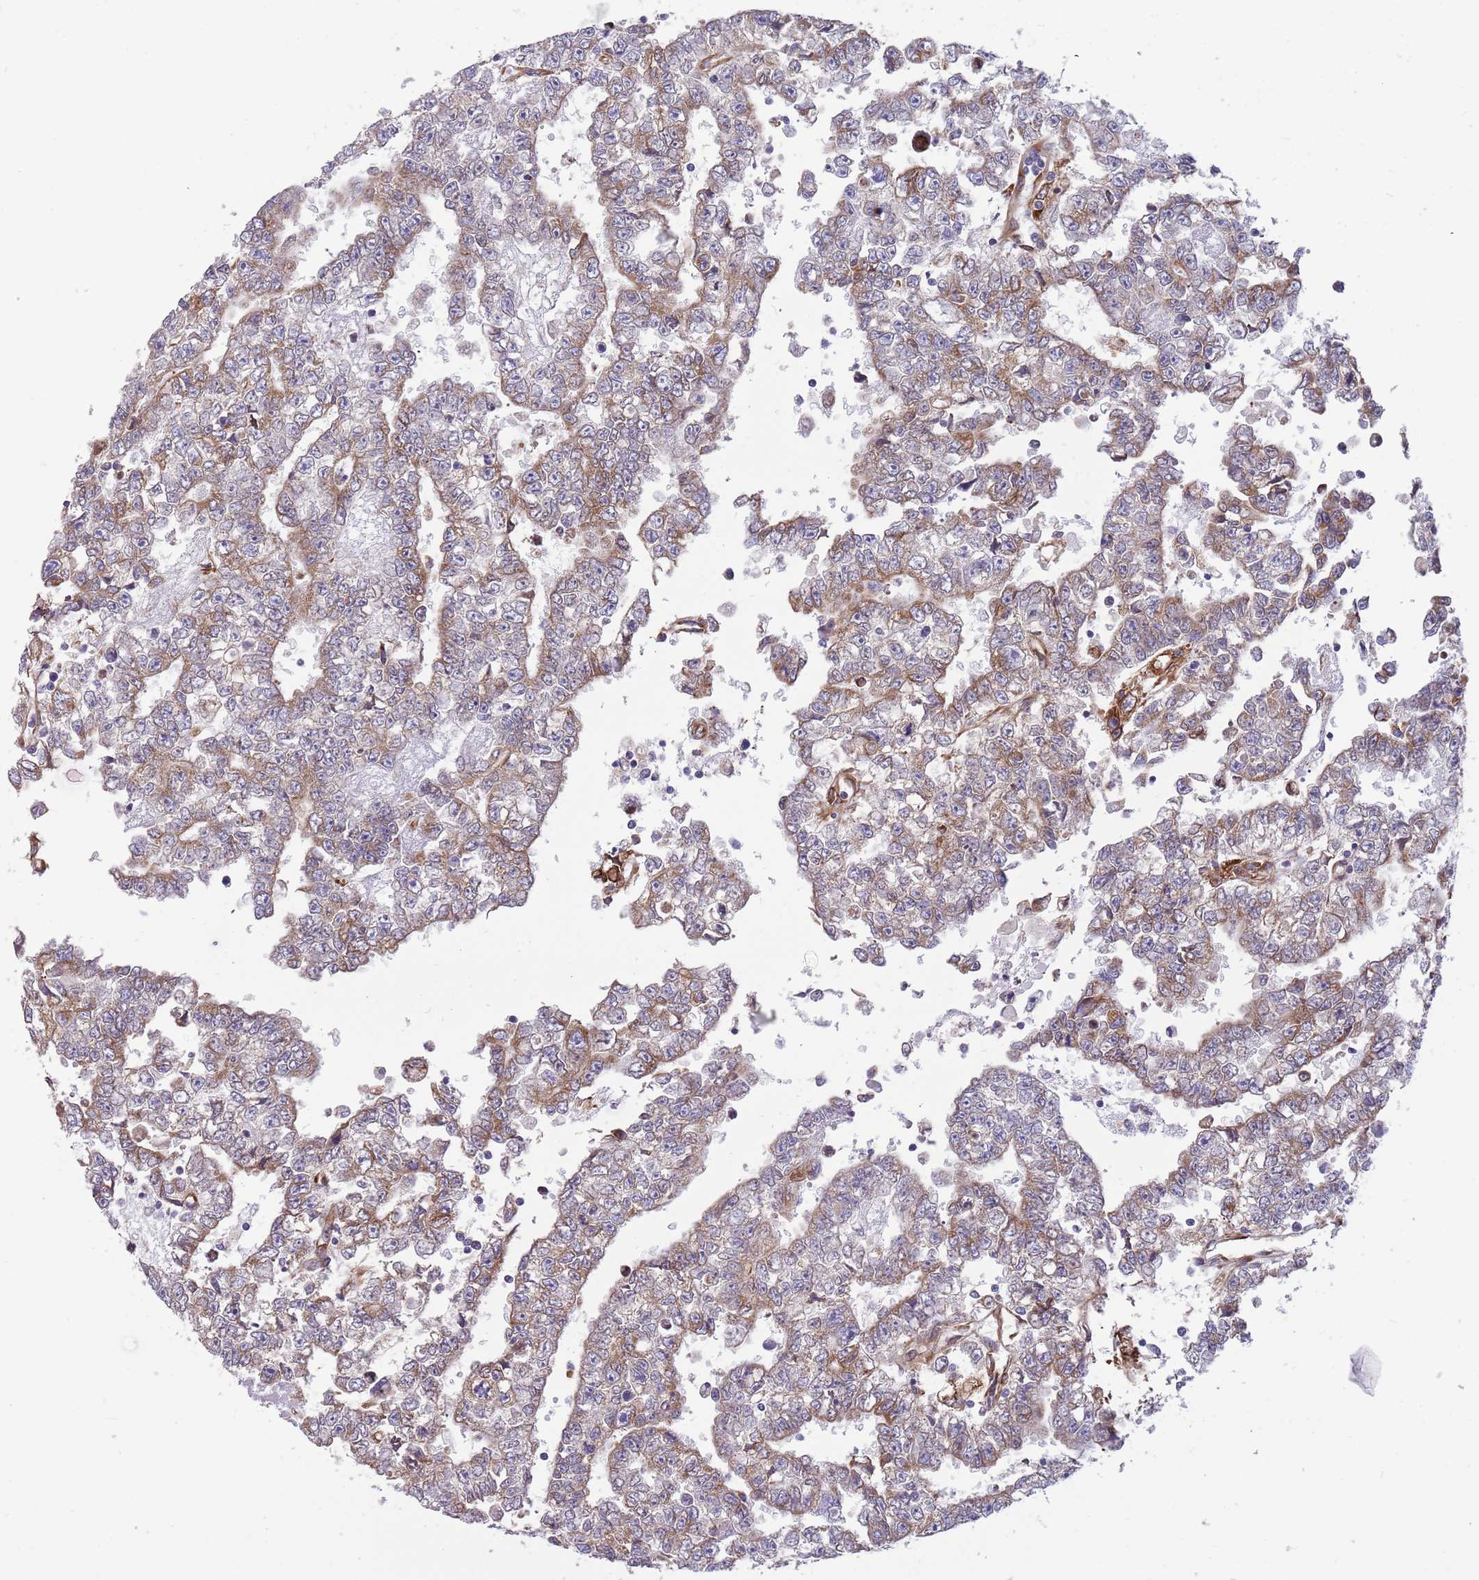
{"staining": {"intensity": "moderate", "quantity": "<25%", "location": "cytoplasmic/membranous"}, "tissue": "testis cancer", "cell_type": "Tumor cells", "image_type": "cancer", "snomed": [{"axis": "morphology", "description": "Carcinoma, Embryonal, NOS"}, {"axis": "topography", "description": "Testis"}], "caption": "Embryonal carcinoma (testis) tissue displays moderate cytoplasmic/membranous positivity in approximately <25% of tumor cells, visualized by immunohistochemistry.", "gene": "ARMCX6", "patient": {"sex": "male", "age": 25}}